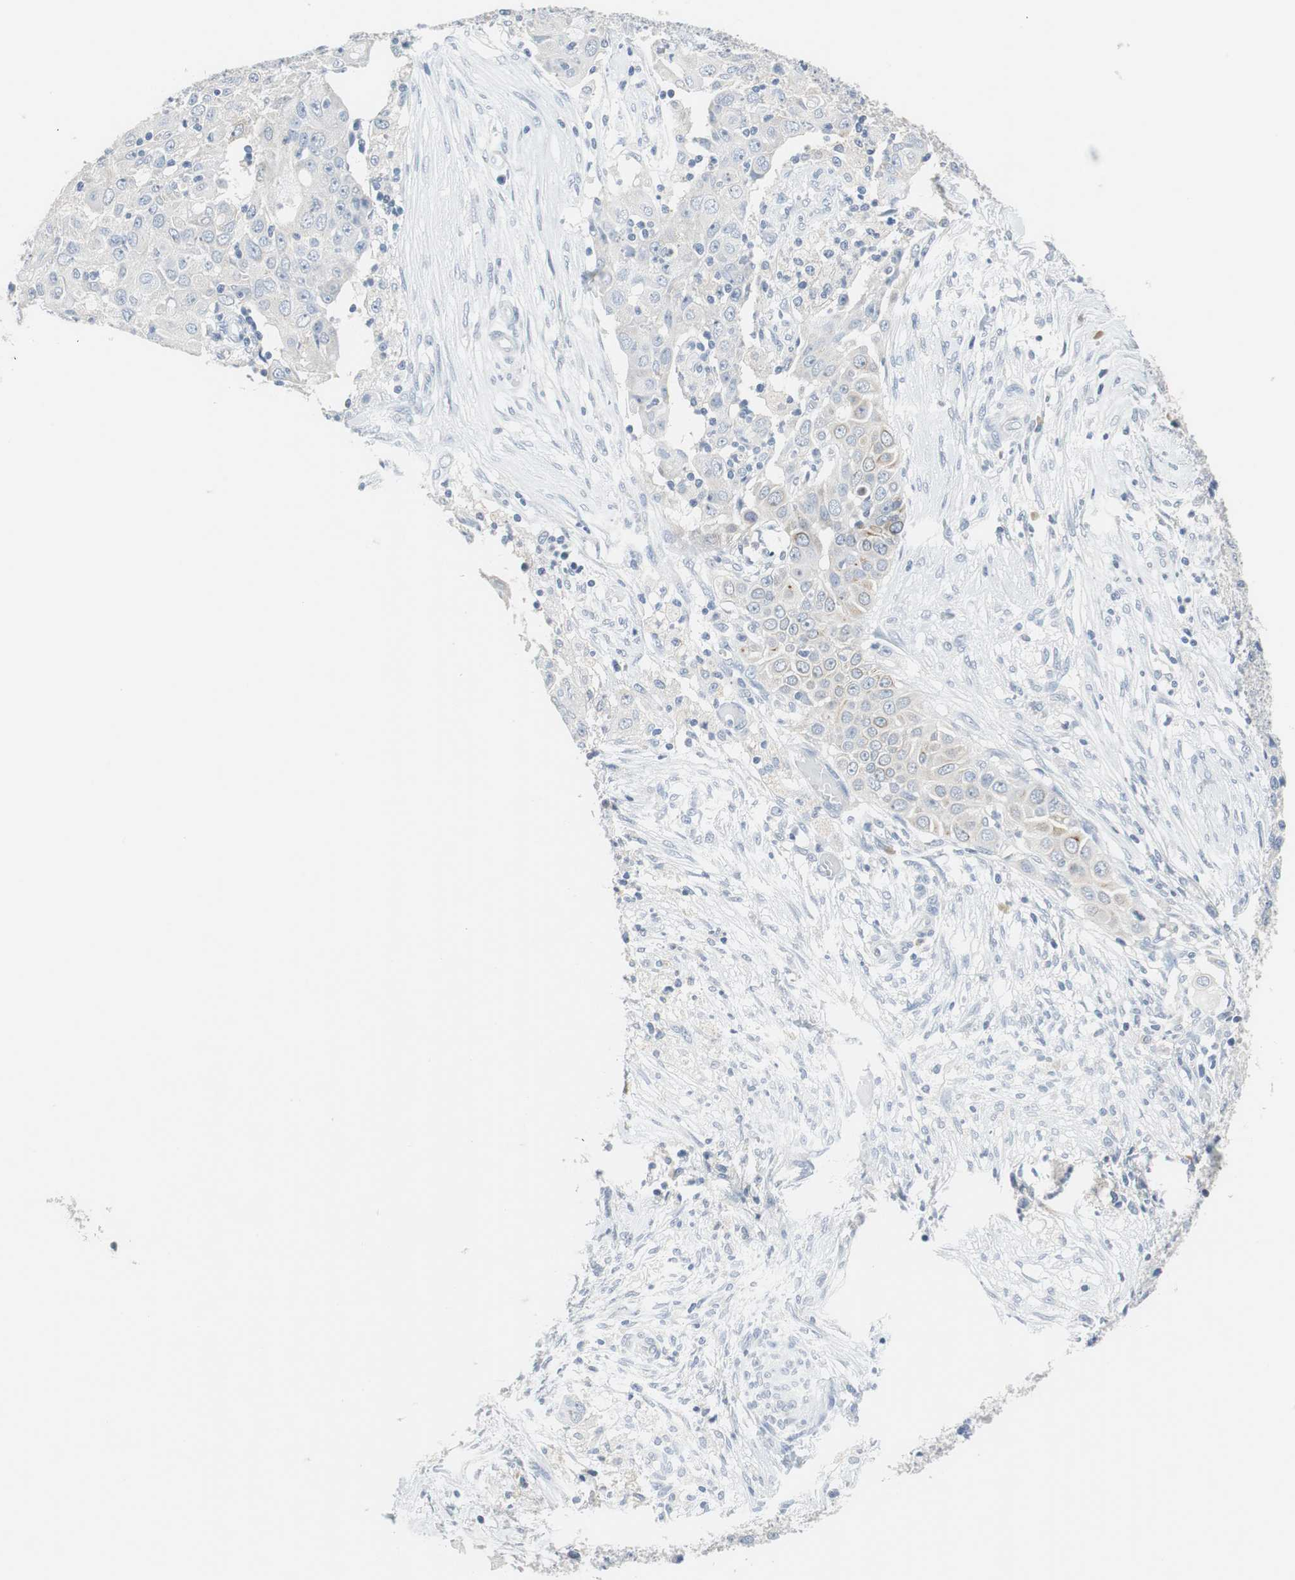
{"staining": {"intensity": "negative", "quantity": "none", "location": "none"}, "tissue": "ovarian cancer", "cell_type": "Tumor cells", "image_type": "cancer", "snomed": [{"axis": "morphology", "description": "Carcinoma, endometroid"}, {"axis": "topography", "description": "Ovary"}], "caption": "Immunohistochemical staining of ovarian cancer demonstrates no significant expression in tumor cells.", "gene": "GLCCI1", "patient": {"sex": "female", "age": 42}}